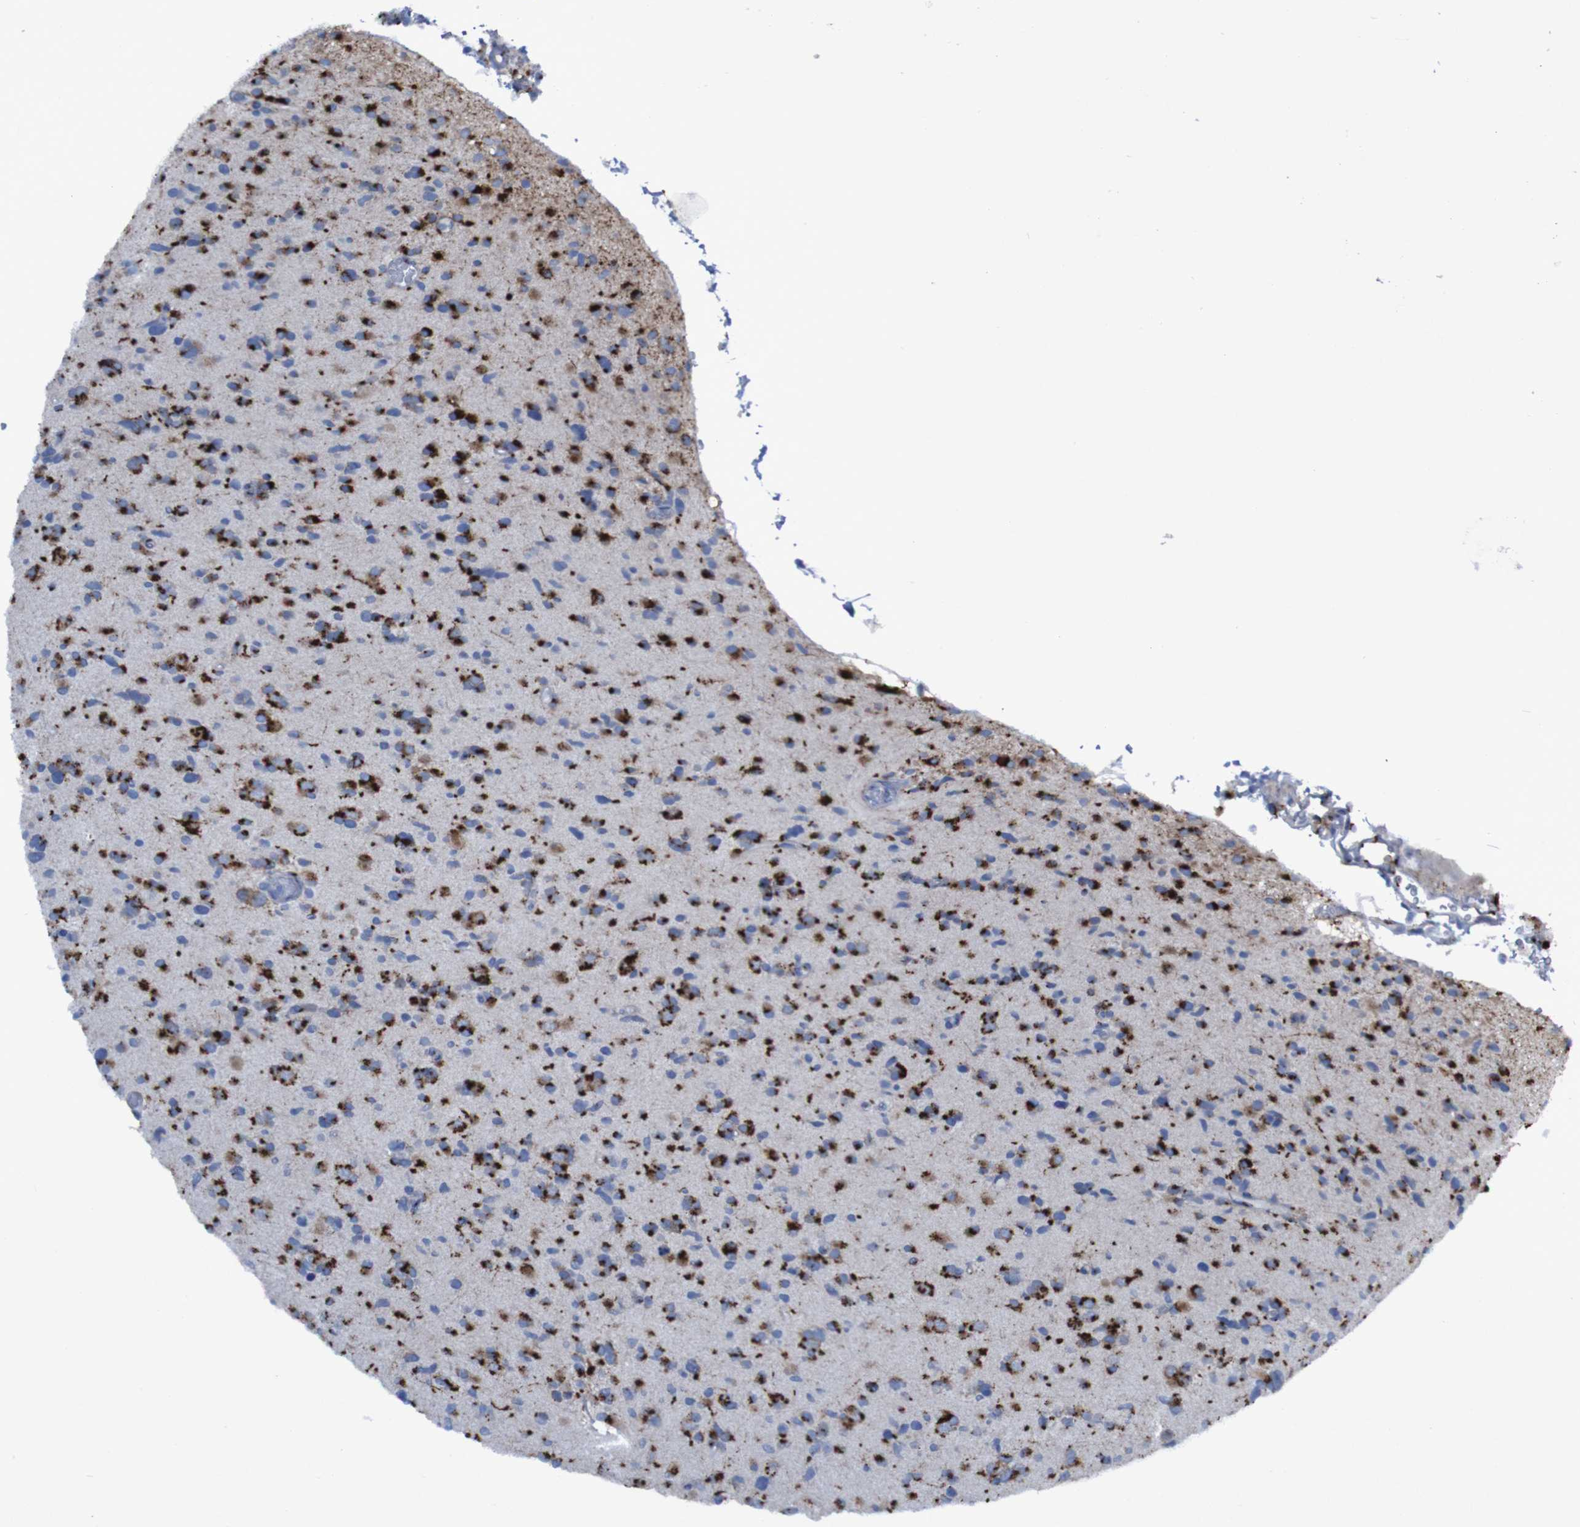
{"staining": {"intensity": "strong", "quantity": ">75%", "location": "cytoplasmic/membranous"}, "tissue": "glioma", "cell_type": "Tumor cells", "image_type": "cancer", "snomed": [{"axis": "morphology", "description": "Glioma, malignant, Low grade"}, {"axis": "topography", "description": "Brain"}], "caption": "DAB immunohistochemical staining of glioma reveals strong cytoplasmic/membranous protein staining in approximately >75% of tumor cells. (IHC, brightfield microscopy, high magnification).", "gene": "GOLM1", "patient": {"sex": "female", "age": 22}}